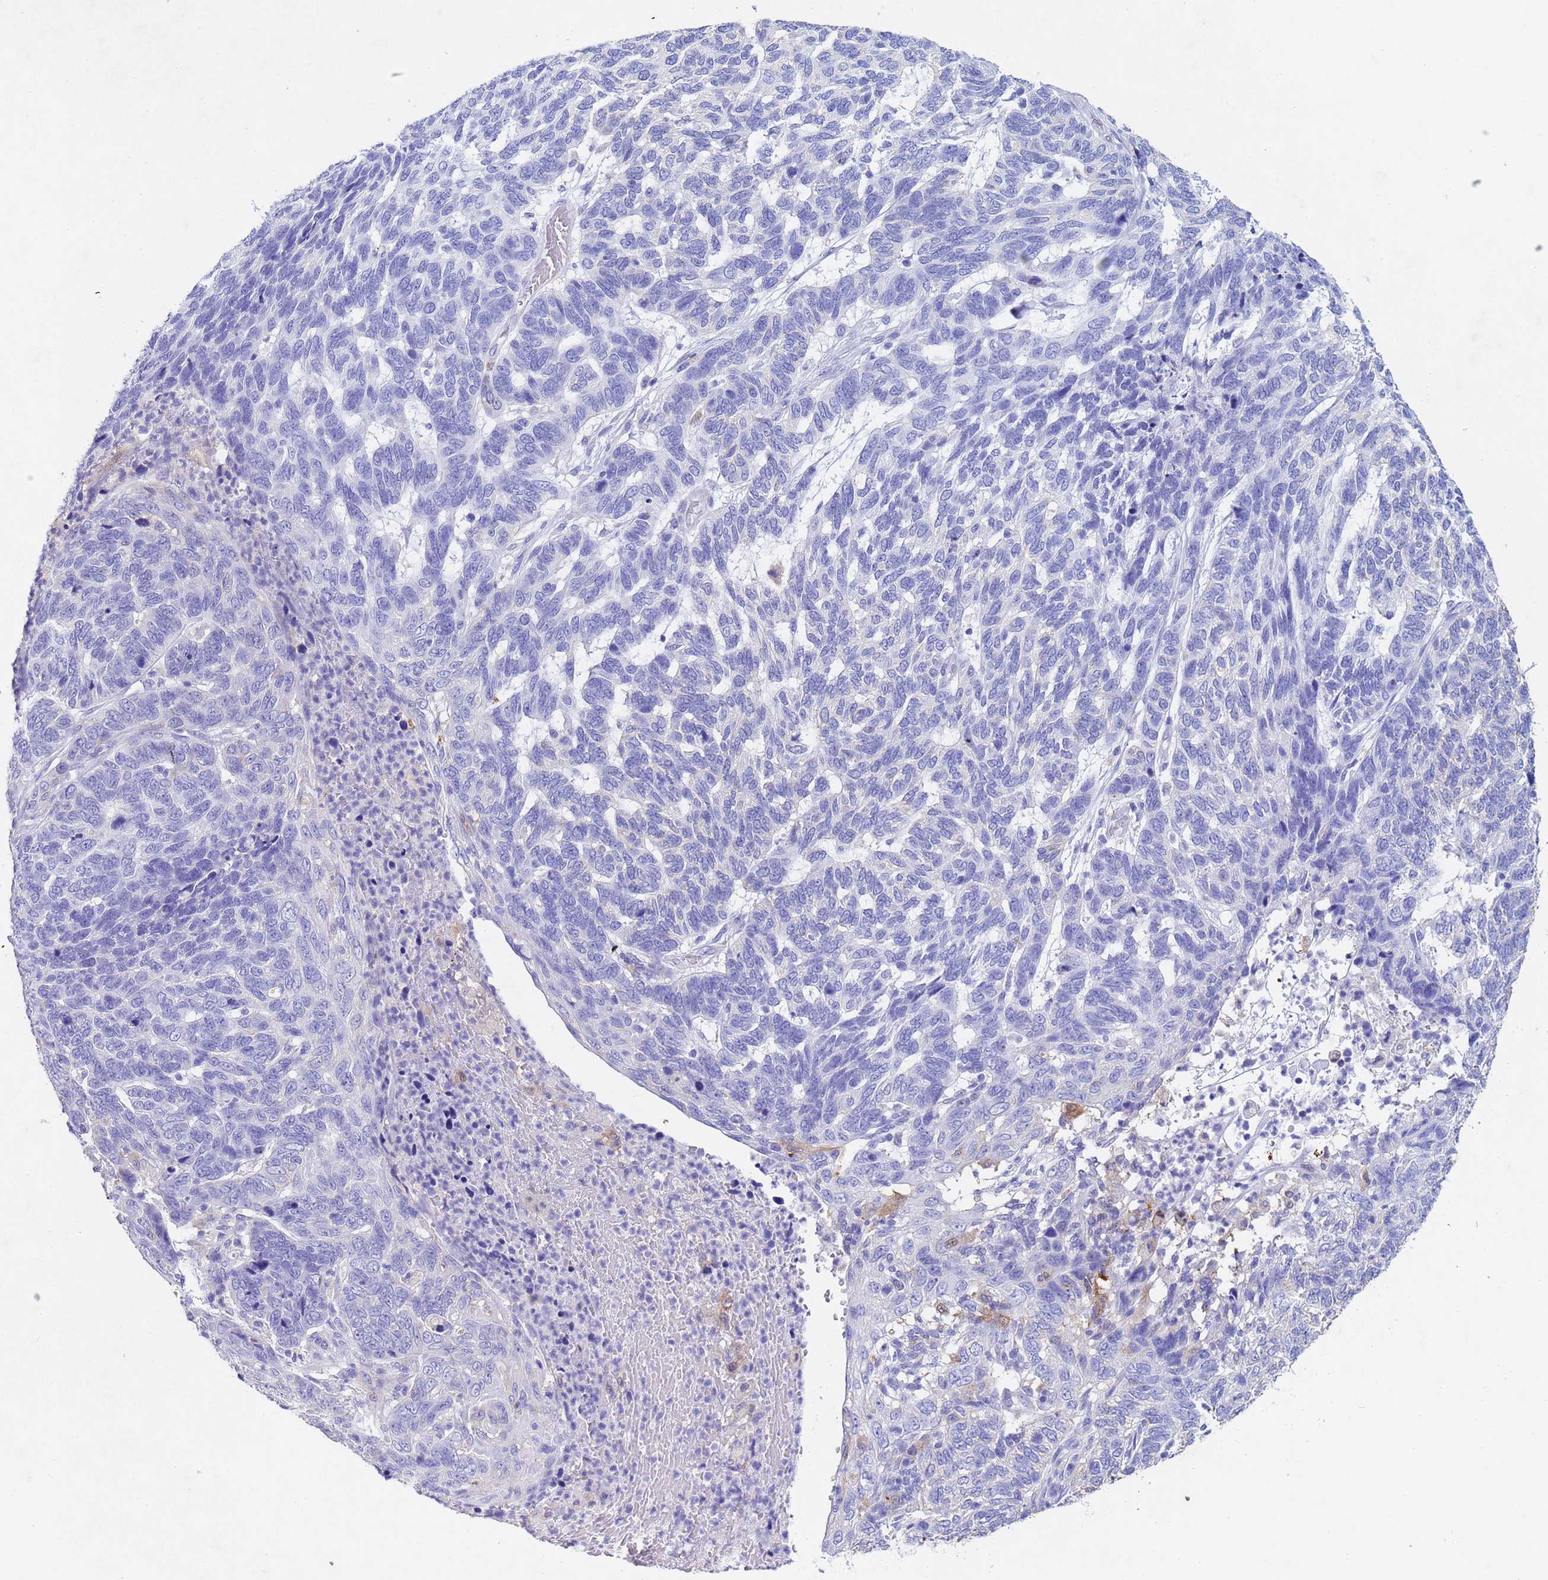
{"staining": {"intensity": "negative", "quantity": "none", "location": "none"}, "tissue": "skin cancer", "cell_type": "Tumor cells", "image_type": "cancer", "snomed": [{"axis": "morphology", "description": "Basal cell carcinoma"}, {"axis": "topography", "description": "Skin"}], "caption": "Tumor cells are negative for protein expression in human skin cancer.", "gene": "CSTB", "patient": {"sex": "female", "age": 65}}